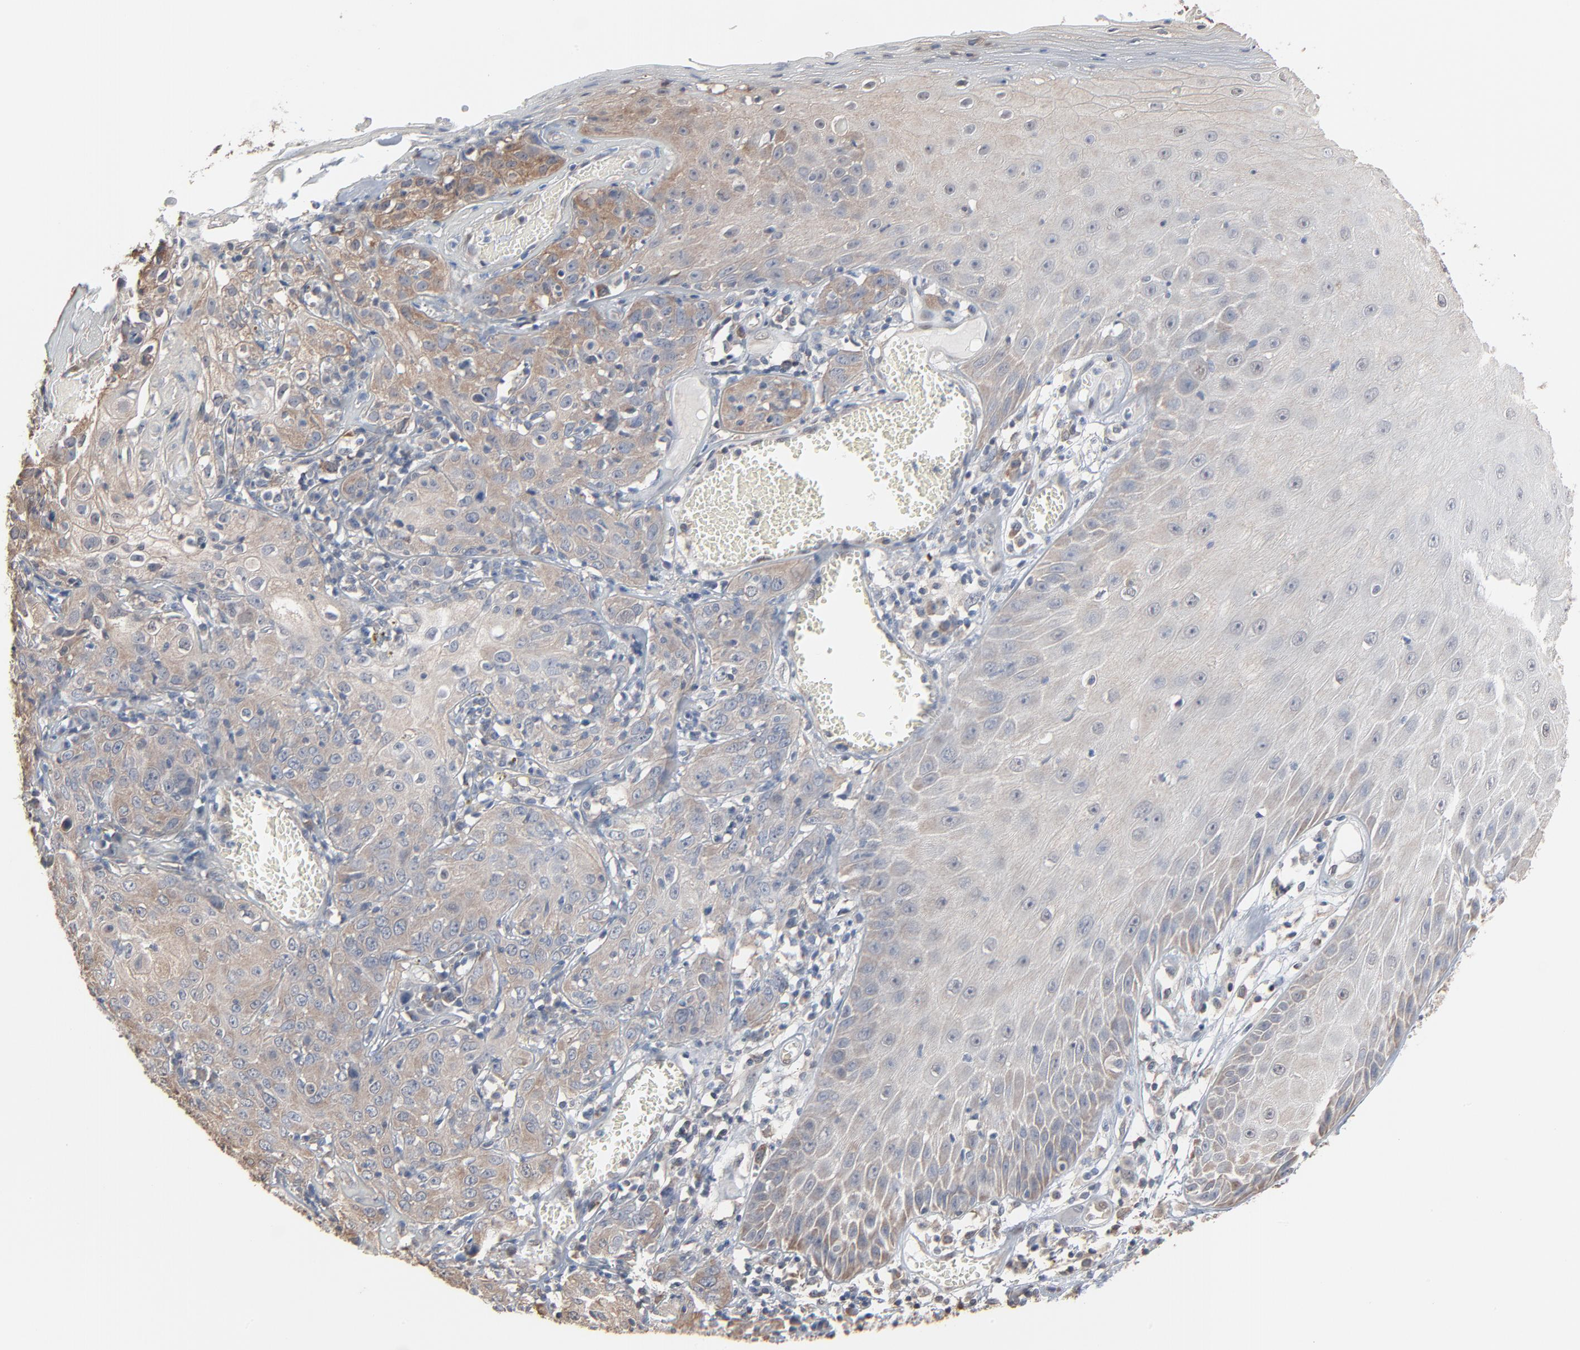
{"staining": {"intensity": "weak", "quantity": "25%-75%", "location": "cytoplasmic/membranous"}, "tissue": "skin cancer", "cell_type": "Tumor cells", "image_type": "cancer", "snomed": [{"axis": "morphology", "description": "Squamous cell carcinoma, NOS"}, {"axis": "topography", "description": "Skin"}], "caption": "Protein expression analysis of human skin cancer (squamous cell carcinoma) reveals weak cytoplasmic/membranous positivity in about 25%-75% of tumor cells.", "gene": "CCT5", "patient": {"sex": "male", "age": 65}}